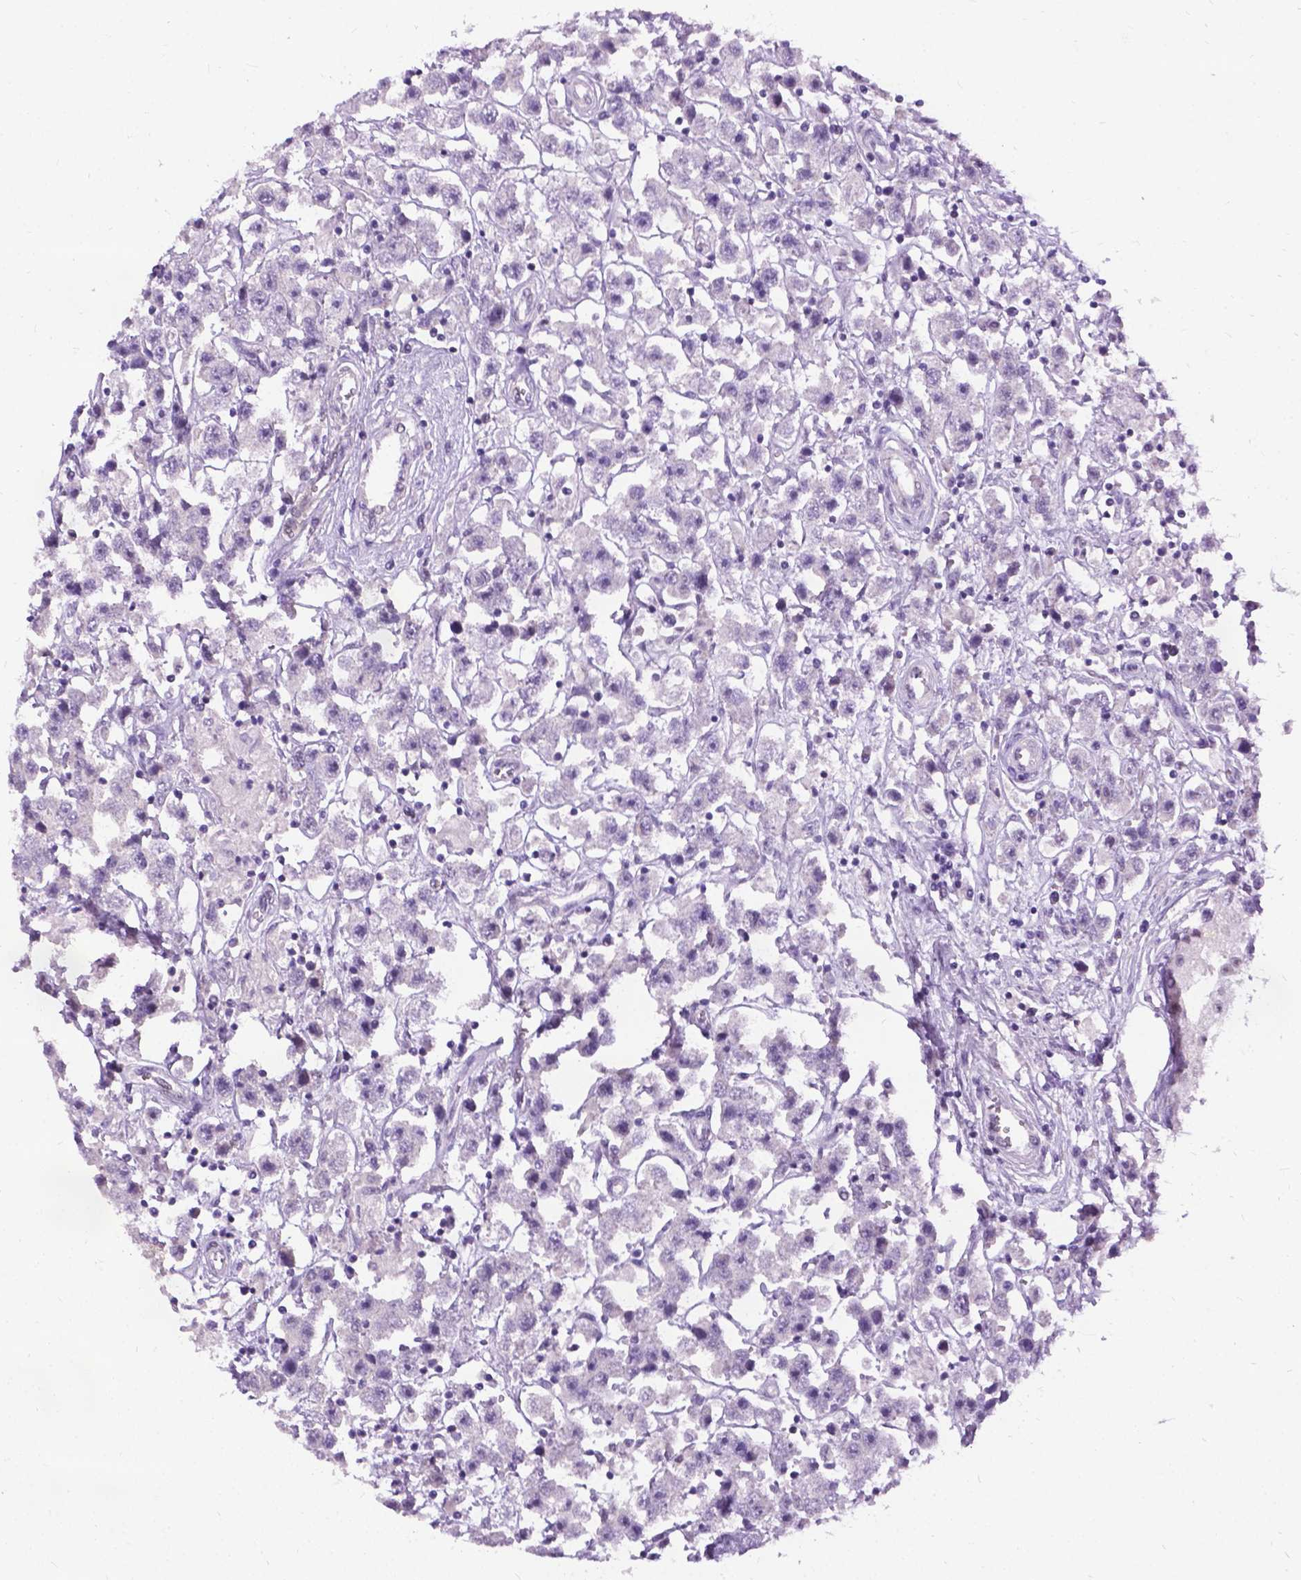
{"staining": {"intensity": "negative", "quantity": "none", "location": "none"}, "tissue": "testis cancer", "cell_type": "Tumor cells", "image_type": "cancer", "snomed": [{"axis": "morphology", "description": "Seminoma, NOS"}, {"axis": "topography", "description": "Testis"}], "caption": "This is an immunohistochemistry (IHC) micrograph of testis cancer. There is no expression in tumor cells.", "gene": "PROB1", "patient": {"sex": "male", "age": 45}}